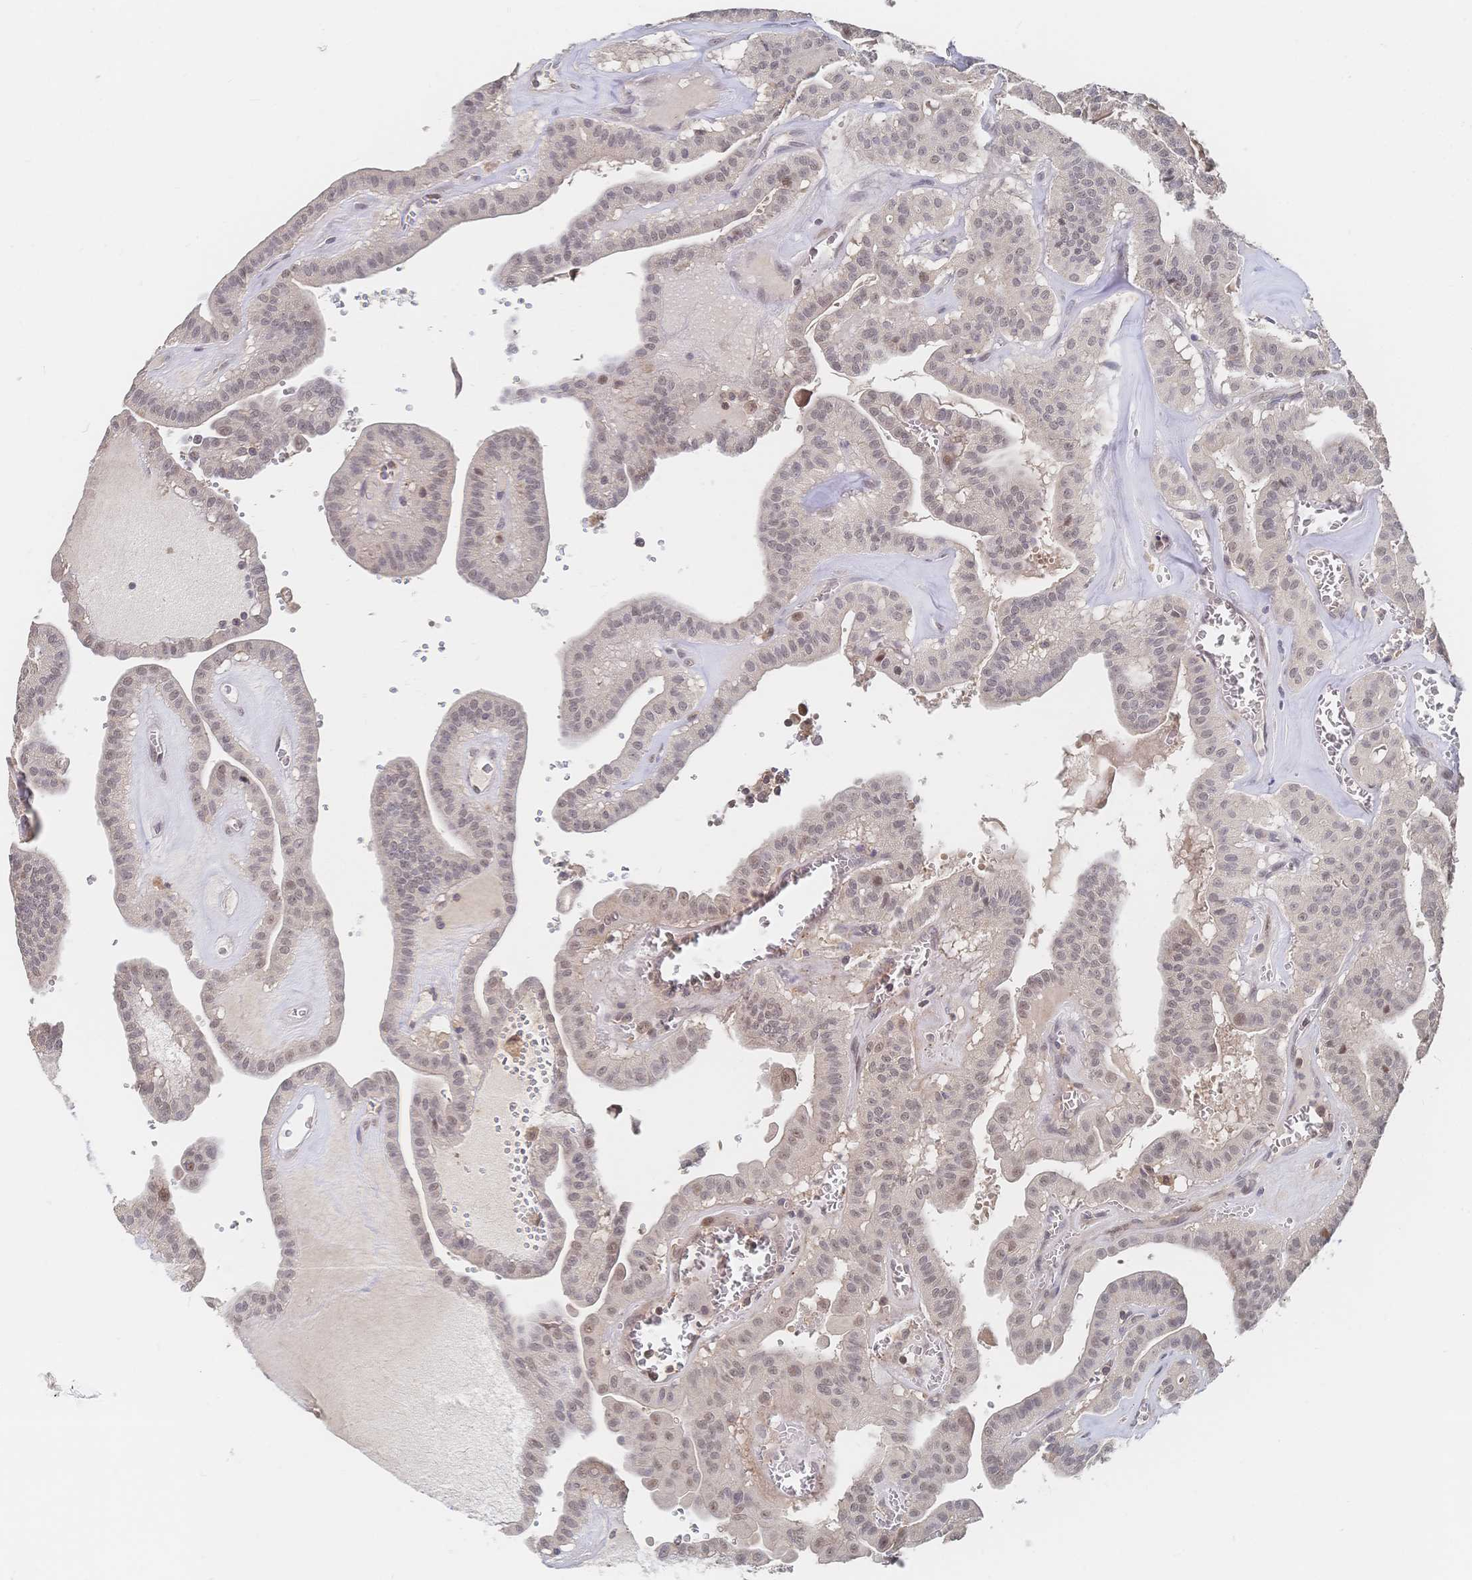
{"staining": {"intensity": "weak", "quantity": ">75%", "location": "nuclear"}, "tissue": "thyroid cancer", "cell_type": "Tumor cells", "image_type": "cancer", "snomed": [{"axis": "morphology", "description": "Papillary adenocarcinoma, NOS"}, {"axis": "topography", "description": "Thyroid gland"}], "caption": "Brown immunohistochemical staining in papillary adenocarcinoma (thyroid) displays weak nuclear positivity in about >75% of tumor cells. (brown staining indicates protein expression, while blue staining denotes nuclei).", "gene": "LRP5", "patient": {"sex": "male", "age": 52}}